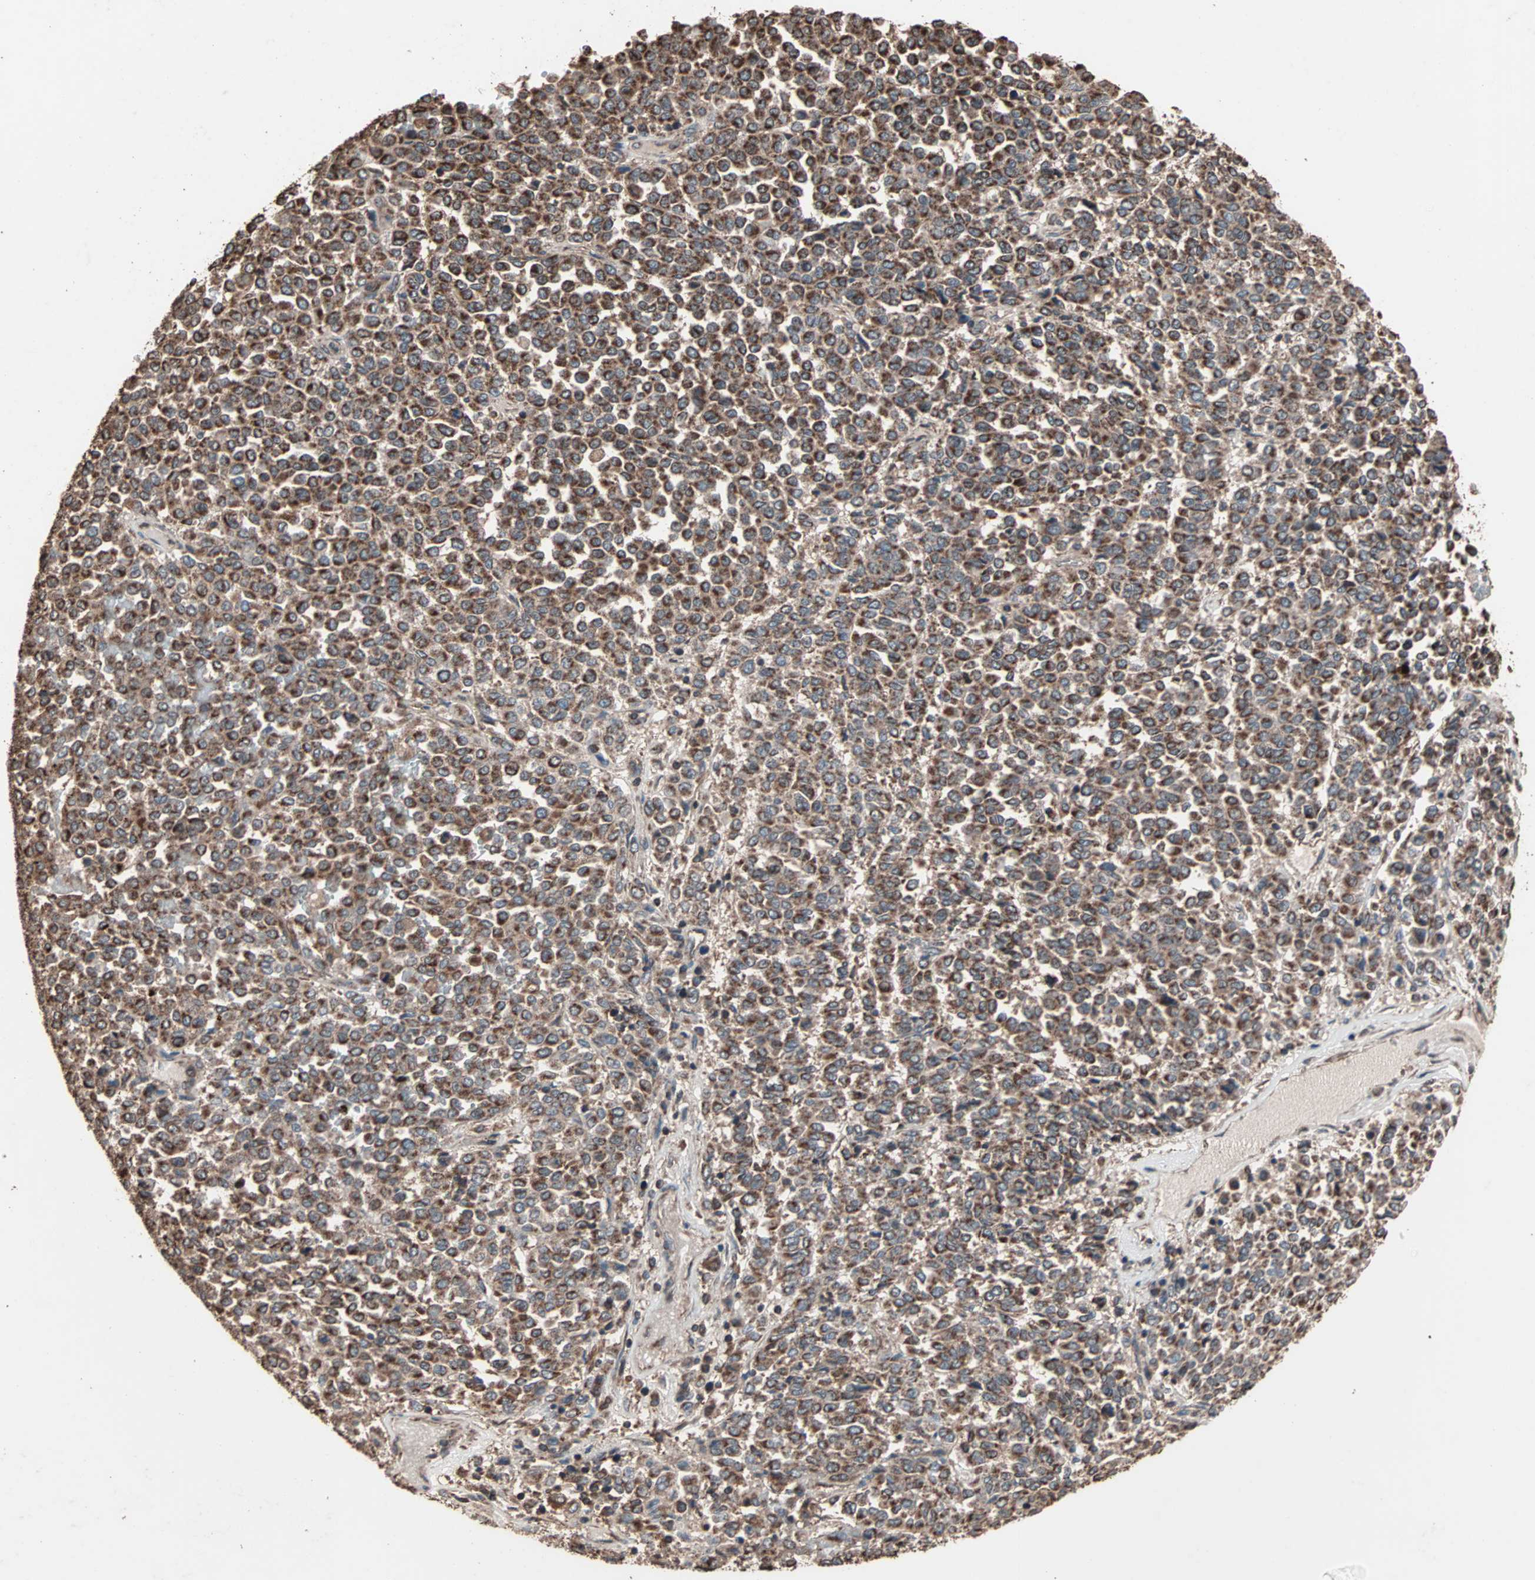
{"staining": {"intensity": "strong", "quantity": ">75%", "location": "cytoplasmic/membranous"}, "tissue": "melanoma", "cell_type": "Tumor cells", "image_type": "cancer", "snomed": [{"axis": "morphology", "description": "Malignant melanoma, Metastatic site"}, {"axis": "topography", "description": "Pancreas"}], "caption": "DAB immunohistochemical staining of human malignant melanoma (metastatic site) exhibits strong cytoplasmic/membranous protein expression in approximately >75% of tumor cells.", "gene": "MRPL2", "patient": {"sex": "female", "age": 30}}